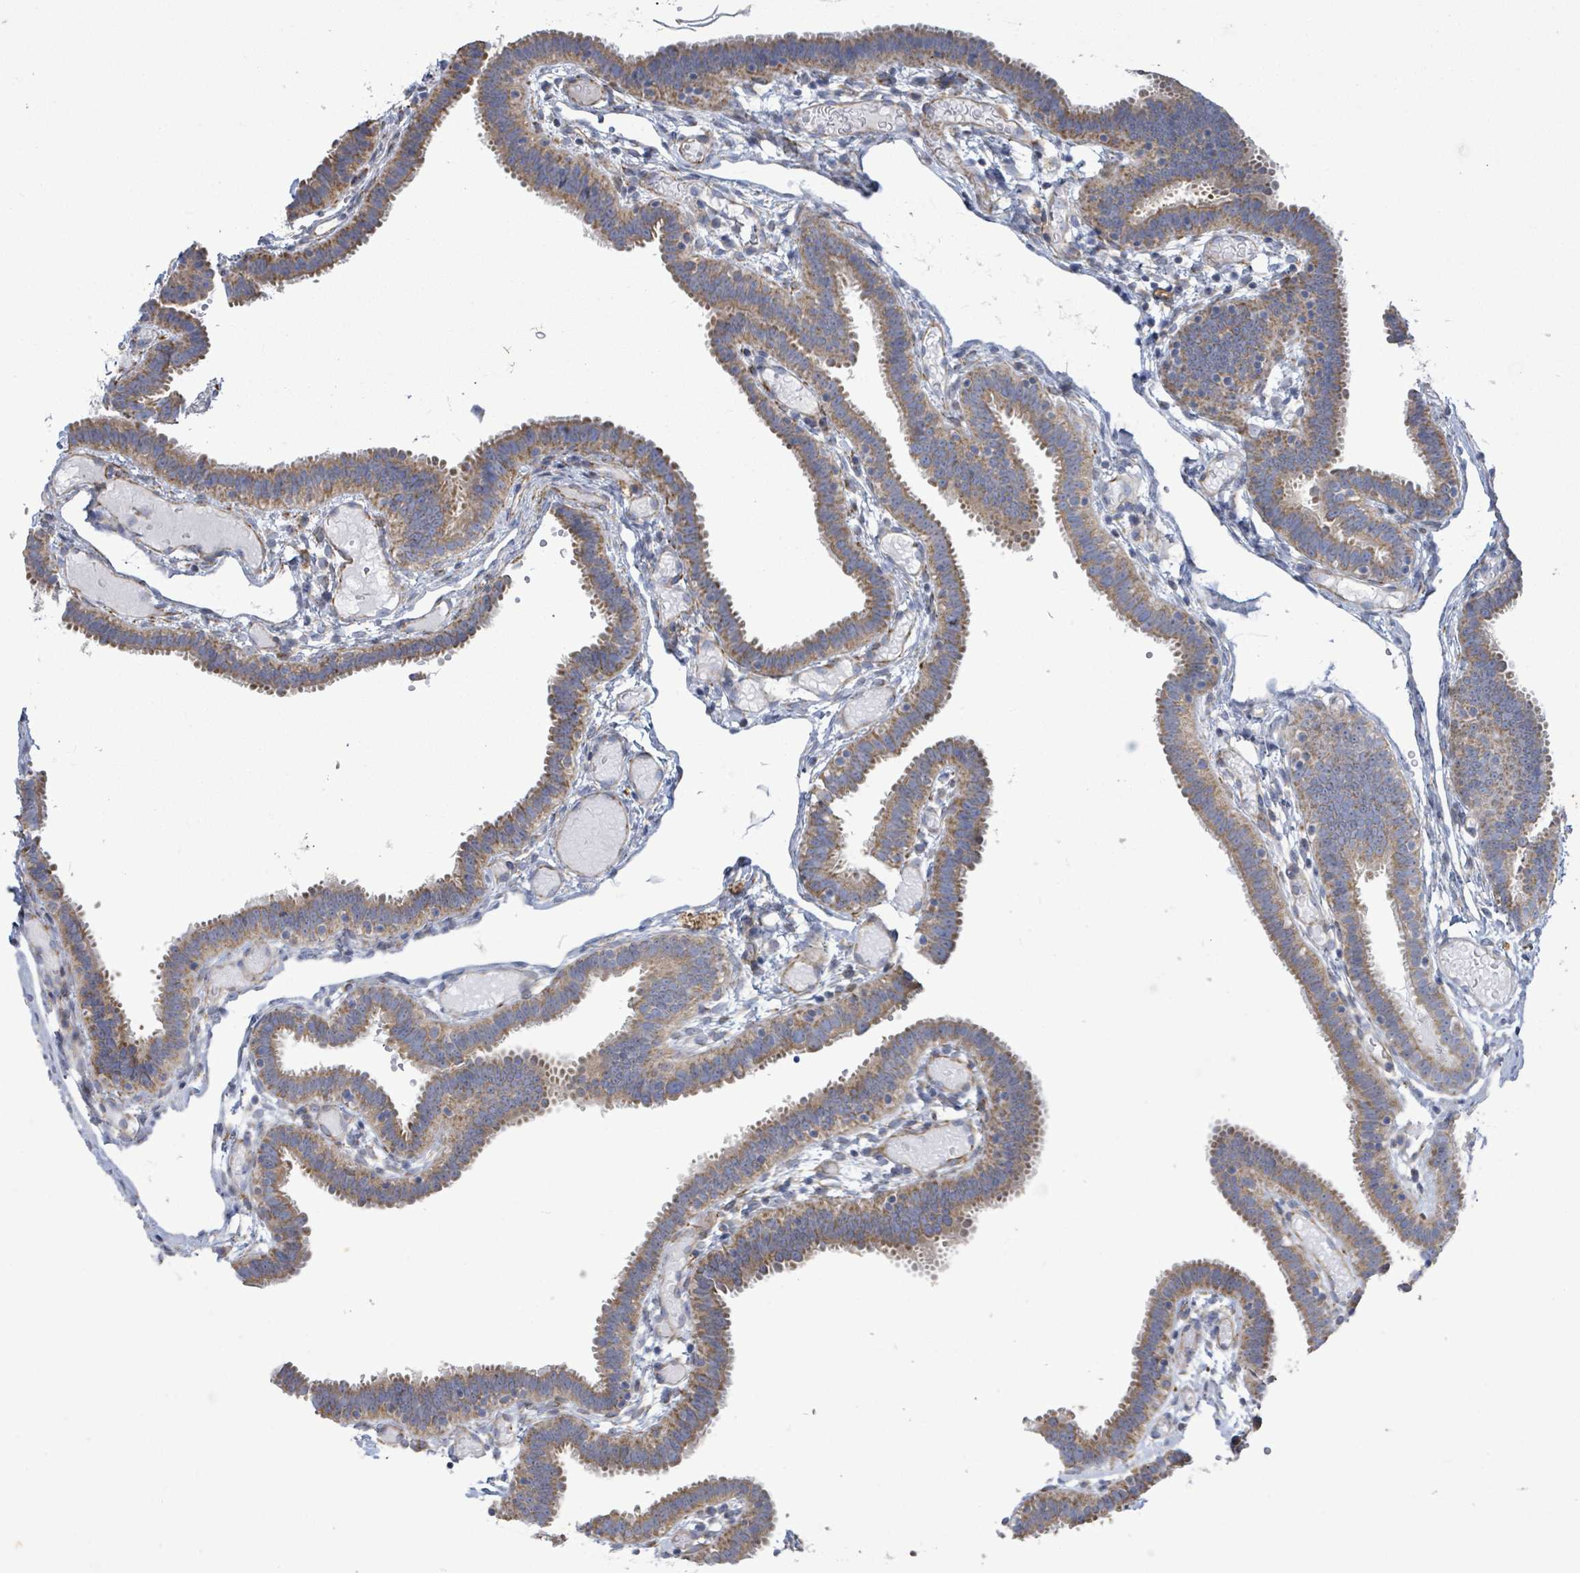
{"staining": {"intensity": "moderate", "quantity": ">75%", "location": "cytoplasmic/membranous"}, "tissue": "fallopian tube", "cell_type": "Glandular cells", "image_type": "normal", "snomed": [{"axis": "morphology", "description": "Normal tissue, NOS"}, {"axis": "topography", "description": "Fallopian tube"}], "caption": "High-power microscopy captured an immunohistochemistry micrograph of normal fallopian tube, revealing moderate cytoplasmic/membranous positivity in approximately >75% of glandular cells. (Stains: DAB in brown, nuclei in blue, Microscopy: brightfield microscopy at high magnification).", "gene": "ALG12", "patient": {"sex": "female", "age": 37}}